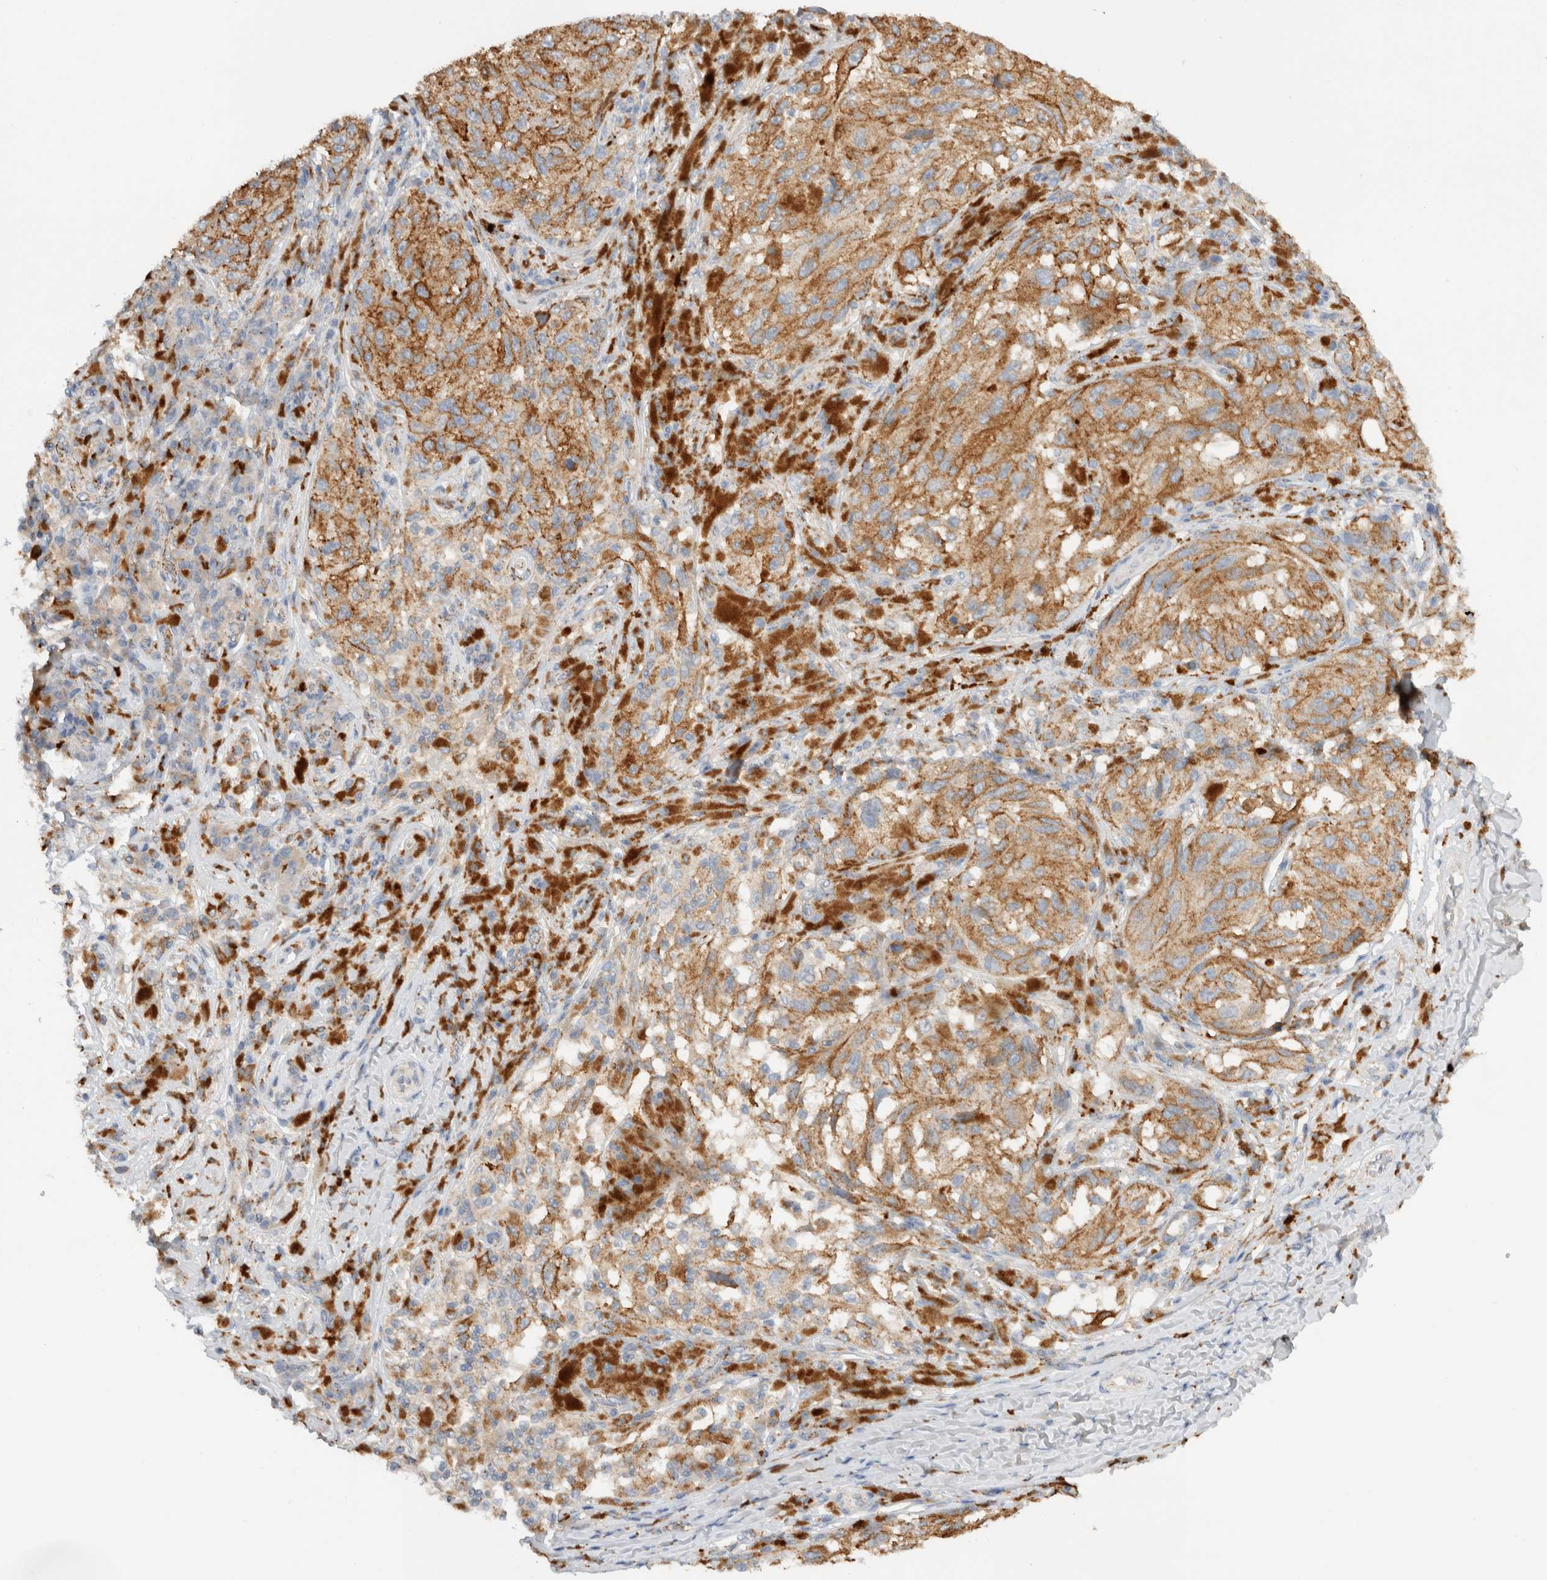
{"staining": {"intensity": "moderate", "quantity": ">75%", "location": "cytoplasmic/membranous"}, "tissue": "melanoma", "cell_type": "Tumor cells", "image_type": "cancer", "snomed": [{"axis": "morphology", "description": "Malignant melanoma, NOS"}, {"axis": "topography", "description": "Skin"}], "caption": "The immunohistochemical stain highlights moderate cytoplasmic/membranous positivity in tumor cells of malignant melanoma tissue.", "gene": "GNS", "patient": {"sex": "female", "age": 73}}